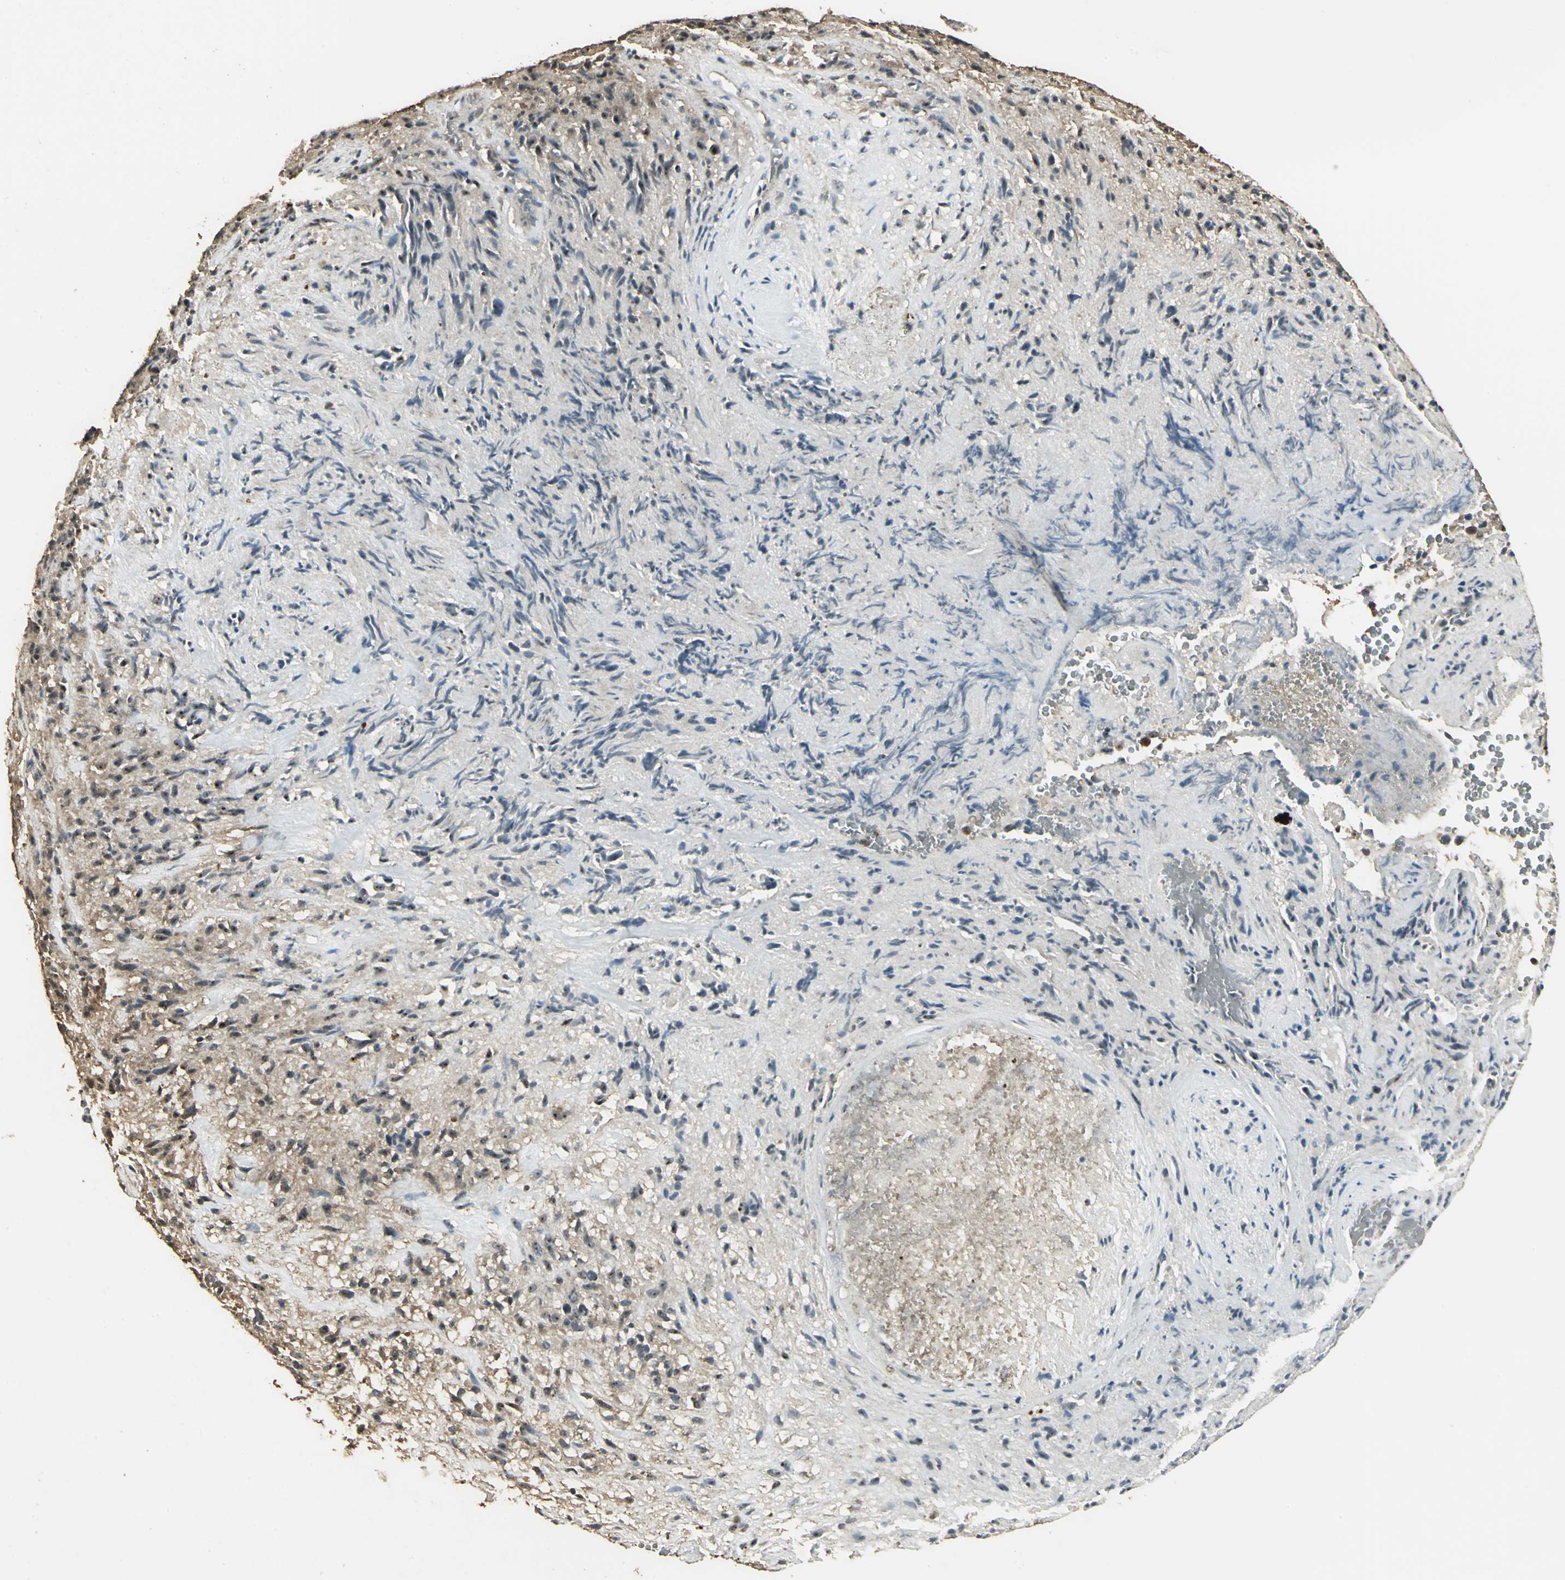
{"staining": {"intensity": "weak", "quantity": "<25%", "location": "cytoplasmic/membranous"}, "tissue": "glioma", "cell_type": "Tumor cells", "image_type": "cancer", "snomed": [{"axis": "morphology", "description": "Normal tissue, NOS"}, {"axis": "morphology", "description": "Glioma, malignant, High grade"}, {"axis": "topography", "description": "Cerebral cortex"}], "caption": "This is a micrograph of IHC staining of malignant glioma (high-grade), which shows no expression in tumor cells. (DAB immunohistochemistry visualized using brightfield microscopy, high magnification).", "gene": "UCHL5", "patient": {"sex": "male", "age": 75}}